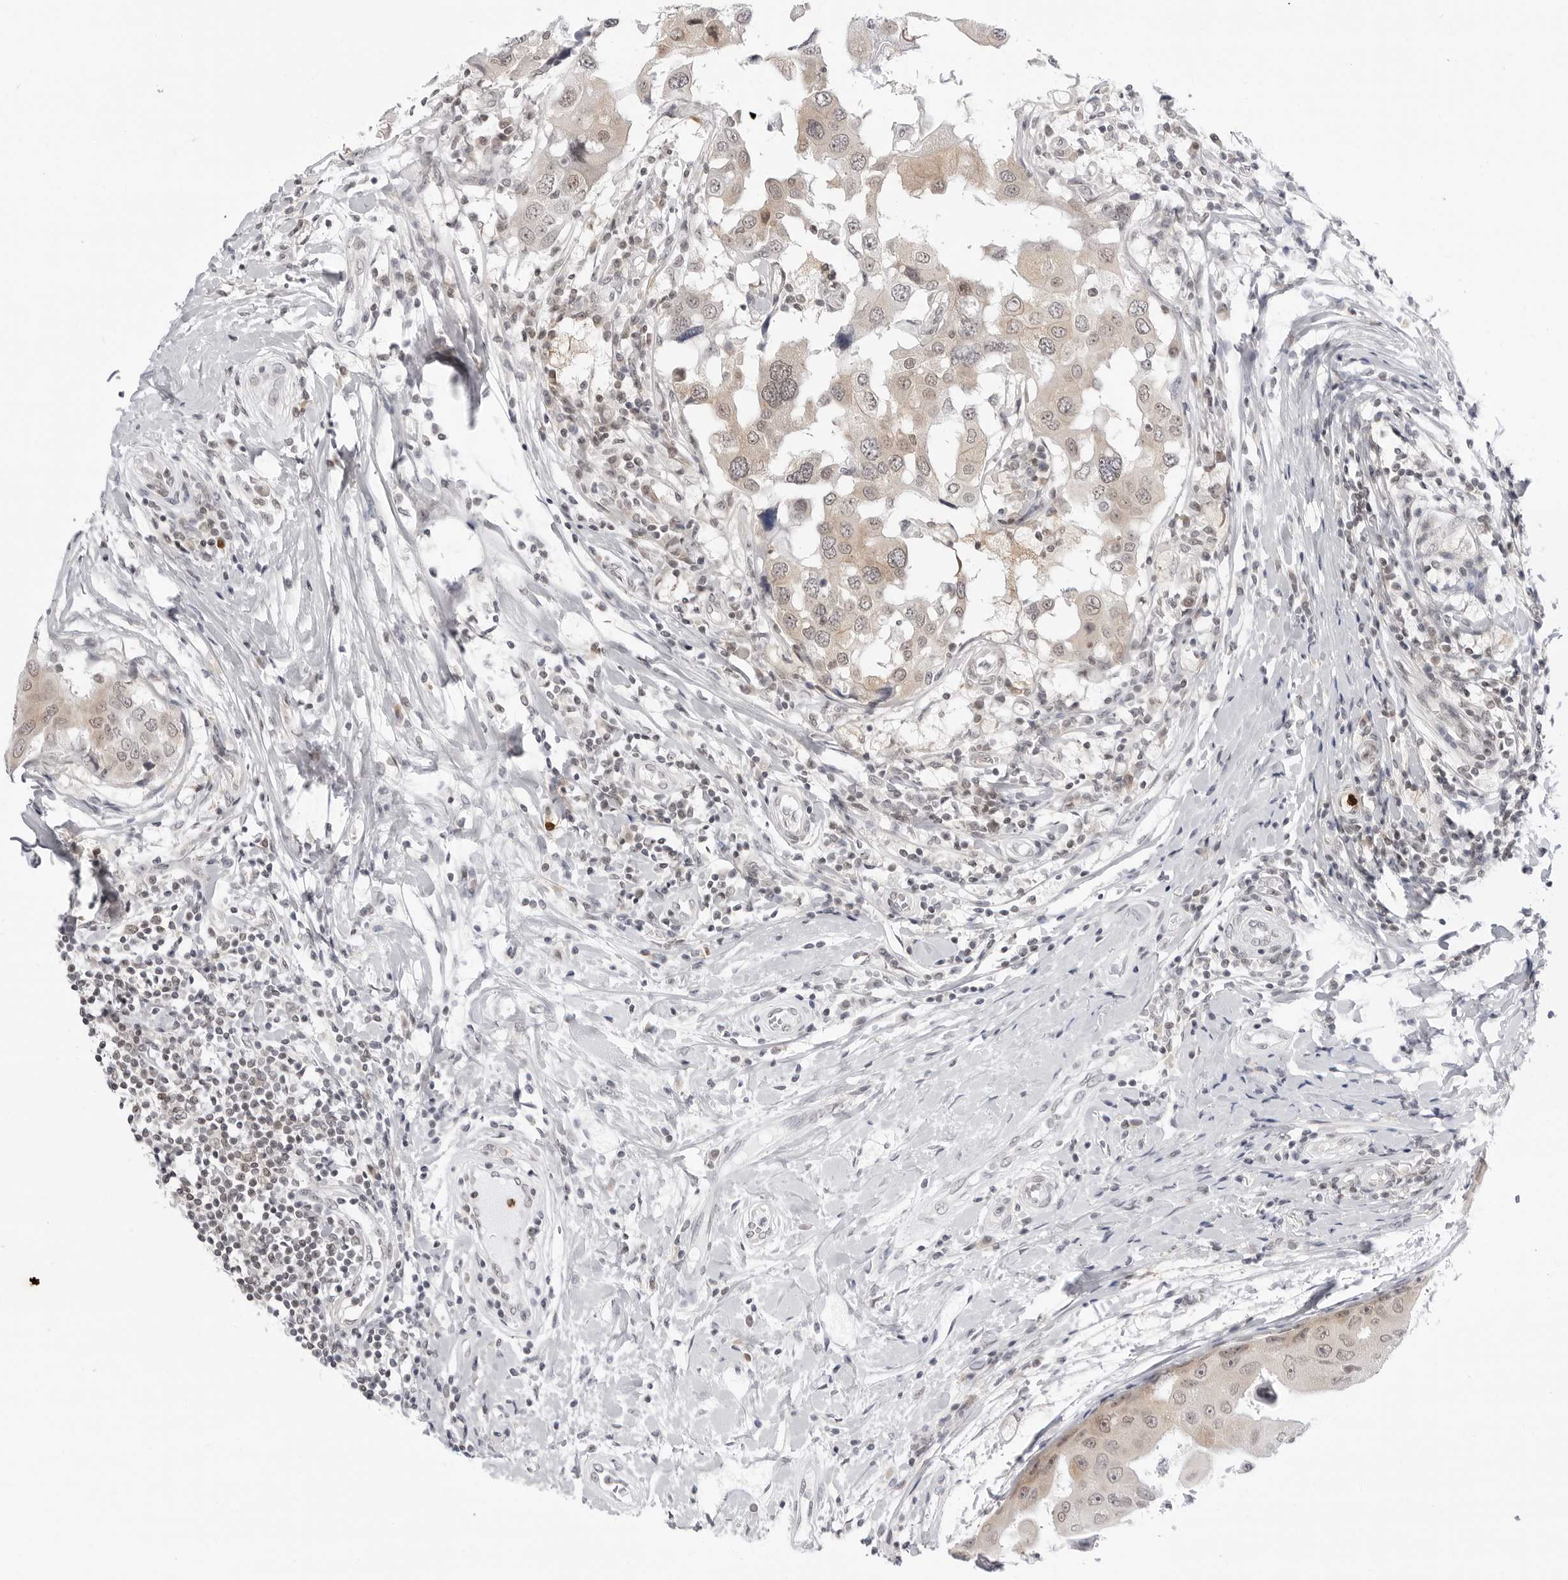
{"staining": {"intensity": "weak", "quantity": "25%-75%", "location": "cytoplasmic/membranous,nuclear"}, "tissue": "breast cancer", "cell_type": "Tumor cells", "image_type": "cancer", "snomed": [{"axis": "morphology", "description": "Duct carcinoma"}, {"axis": "topography", "description": "Breast"}], "caption": "About 25%-75% of tumor cells in human breast cancer (invasive ductal carcinoma) show weak cytoplasmic/membranous and nuclear protein staining as visualized by brown immunohistochemical staining.", "gene": "PPP2R5C", "patient": {"sex": "female", "age": 27}}